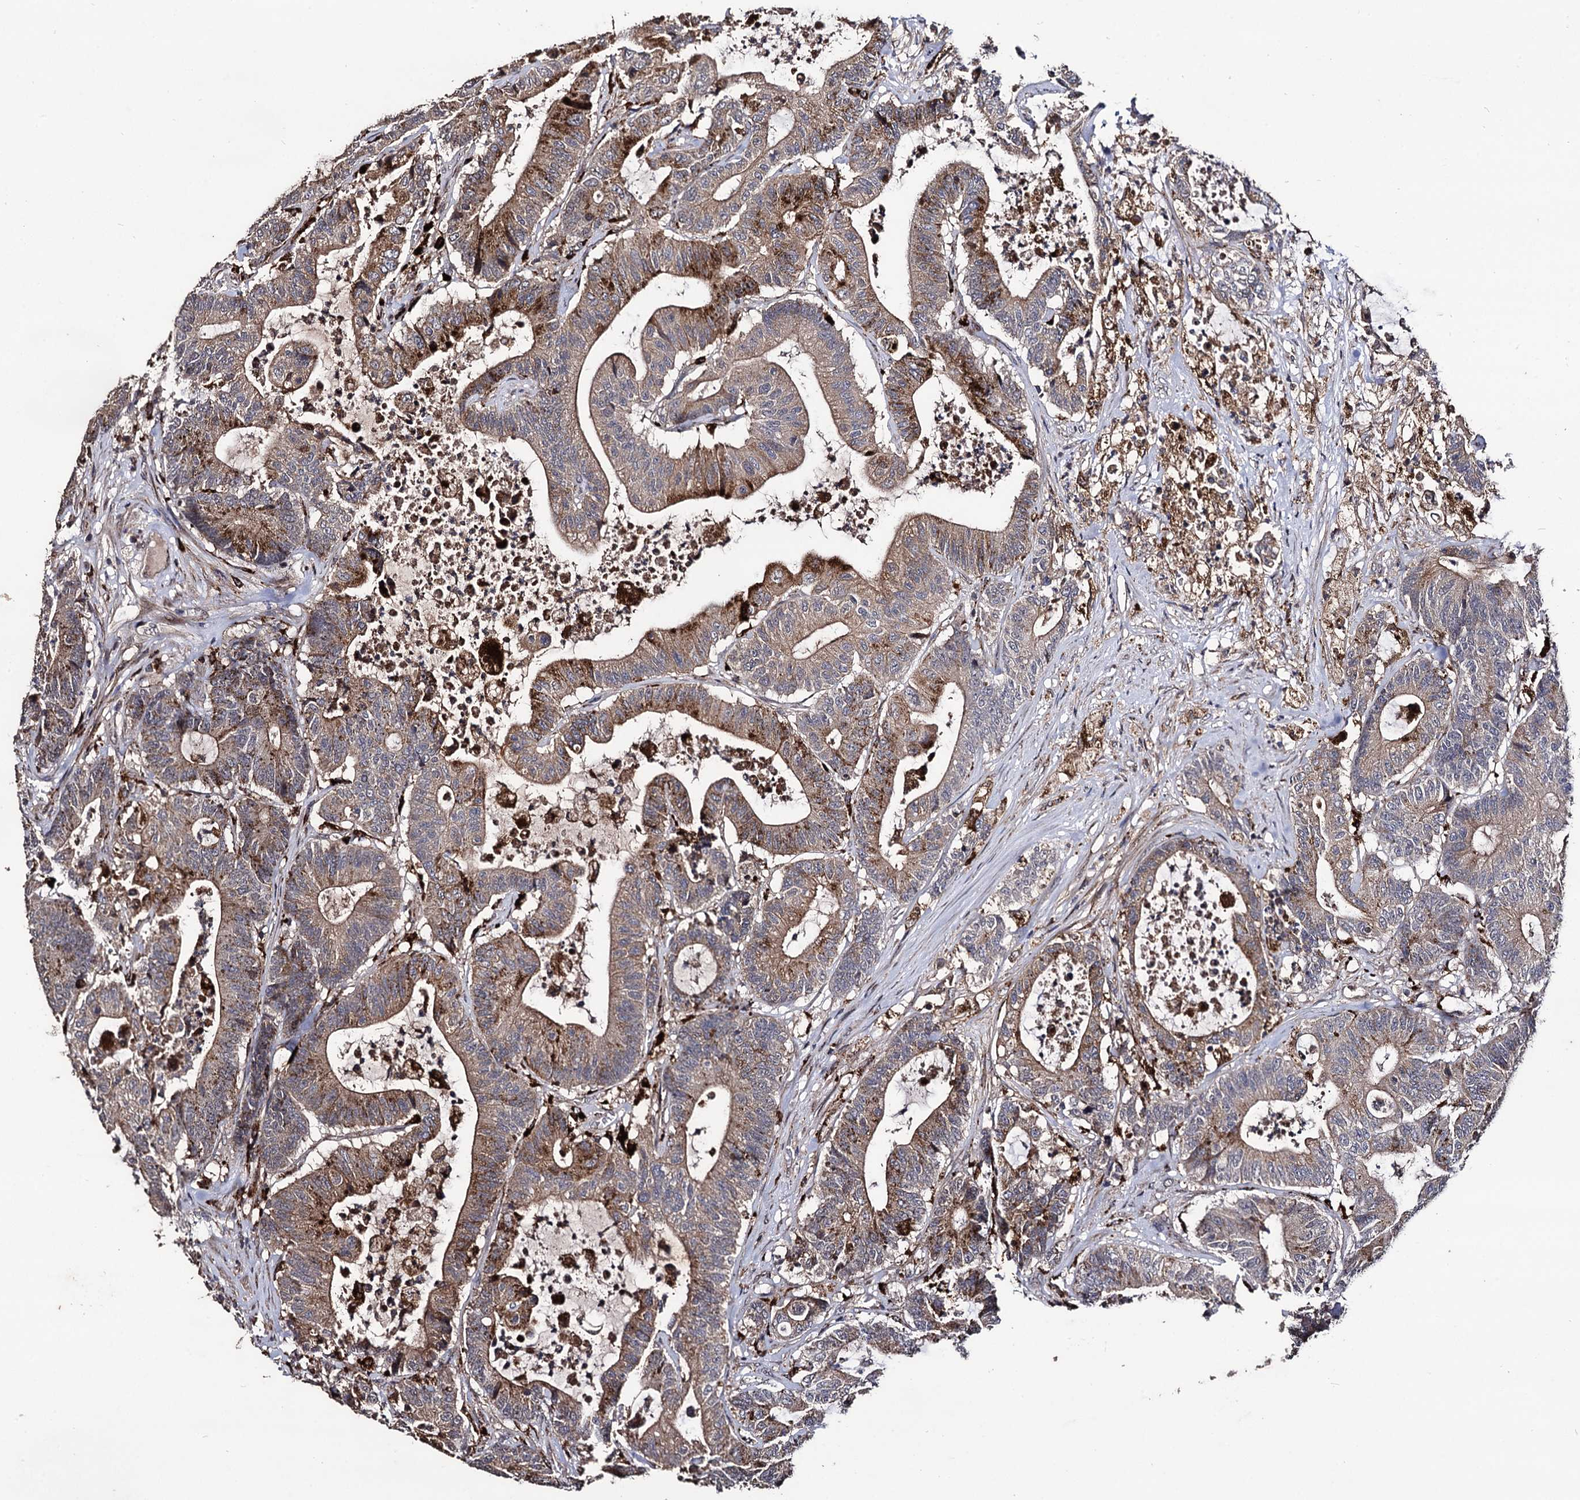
{"staining": {"intensity": "moderate", "quantity": ">75%", "location": "cytoplasmic/membranous"}, "tissue": "colorectal cancer", "cell_type": "Tumor cells", "image_type": "cancer", "snomed": [{"axis": "morphology", "description": "Adenocarcinoma, NOS"}, {"axis": "topography", "description": "Colon"}], "caption": "Colorectal cancer (adenocarcinoma) stained with IHC reveals moderate cytoplasmic/membranous staining in about >75% of tumor cells.", "gene": "MICAL2", "patient": {"sex": "female", "age": 84}}